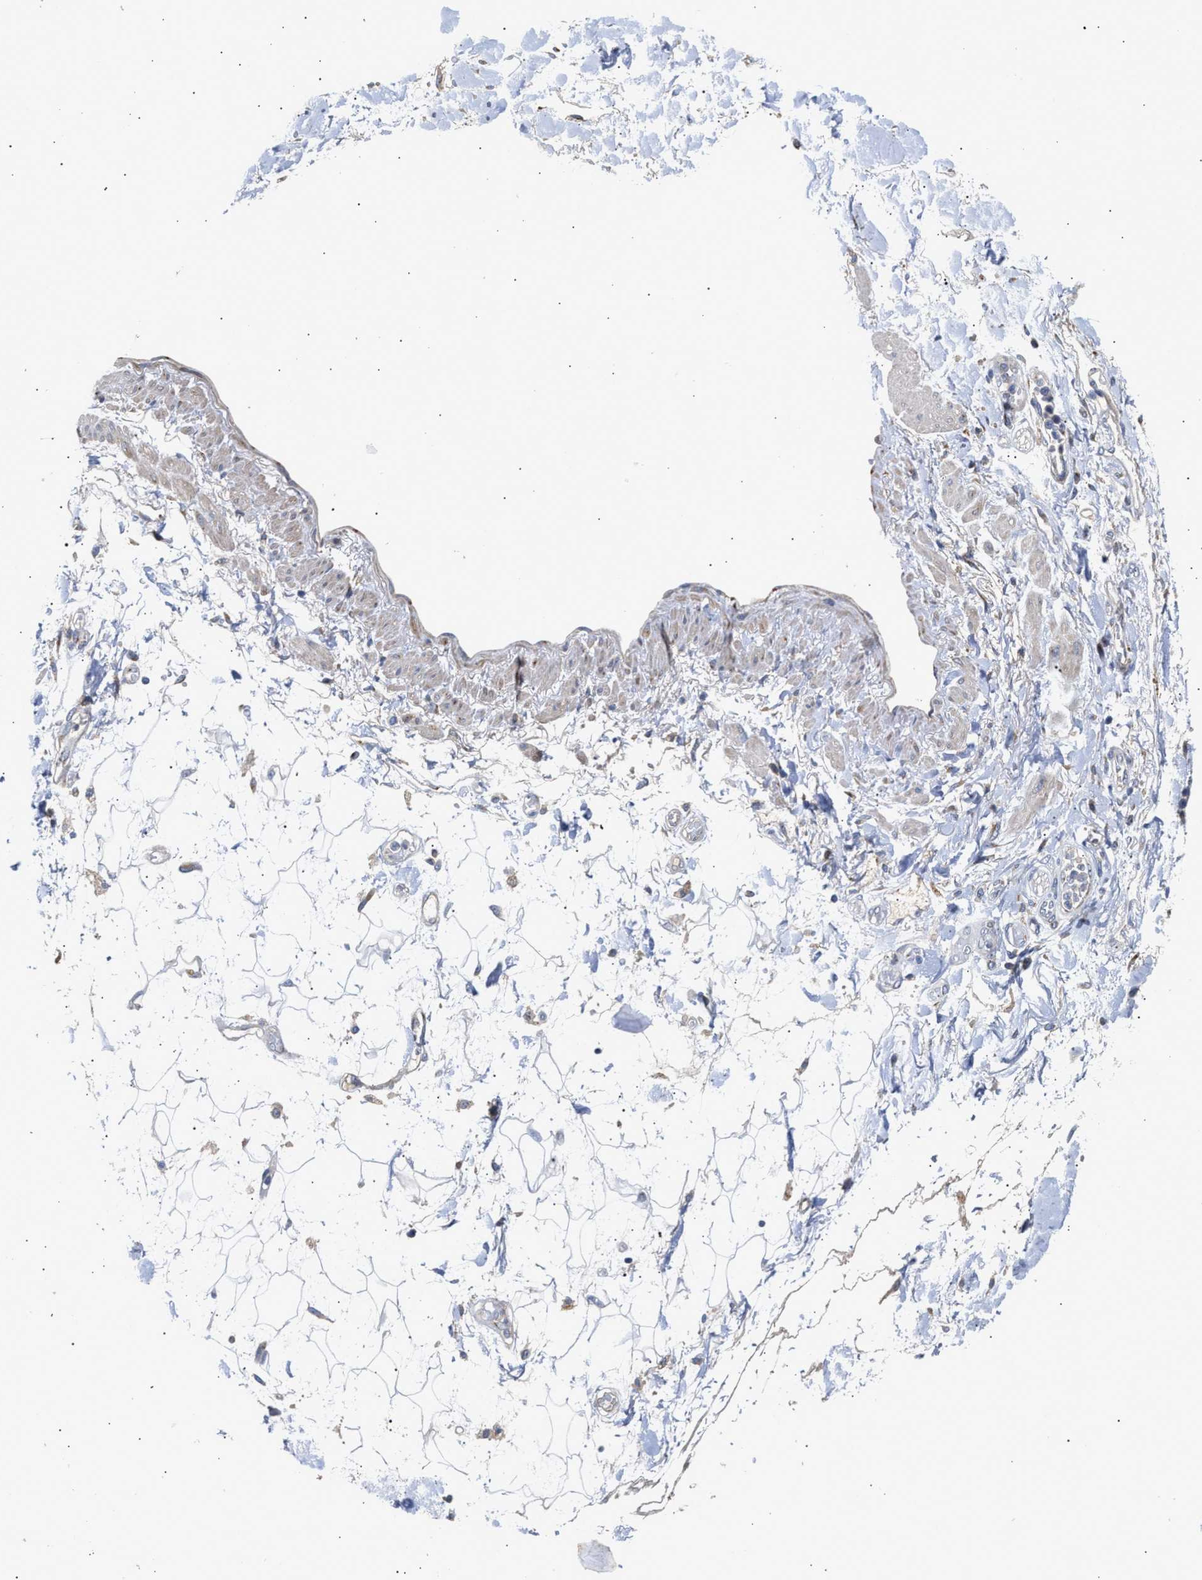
{"staining": {"intensity": "negative", "quantity": "none", "location": "none"}, "tissue": "adipose tissue", "cell_type": "Adipocytes", "image_type": "normal", "snomed": [{"axis": "morphology", "description": "Normal tissue, NOS"}, {"axis": "morphology", "description": "Adenocarcinoma, NOS"}, {"axis": "topography", "description": "Duodenum"}, {"axis": "topography", "description": "Peripheral nerve tissue"}], "caption": "IHC photomicrograph of unremarkable adipose tissue: human adipose tissue stained with DAB shows no significant protein expression in adipocytes.", "gene": "CCDC146", "patient": {"sex": "female", "age": 60}}